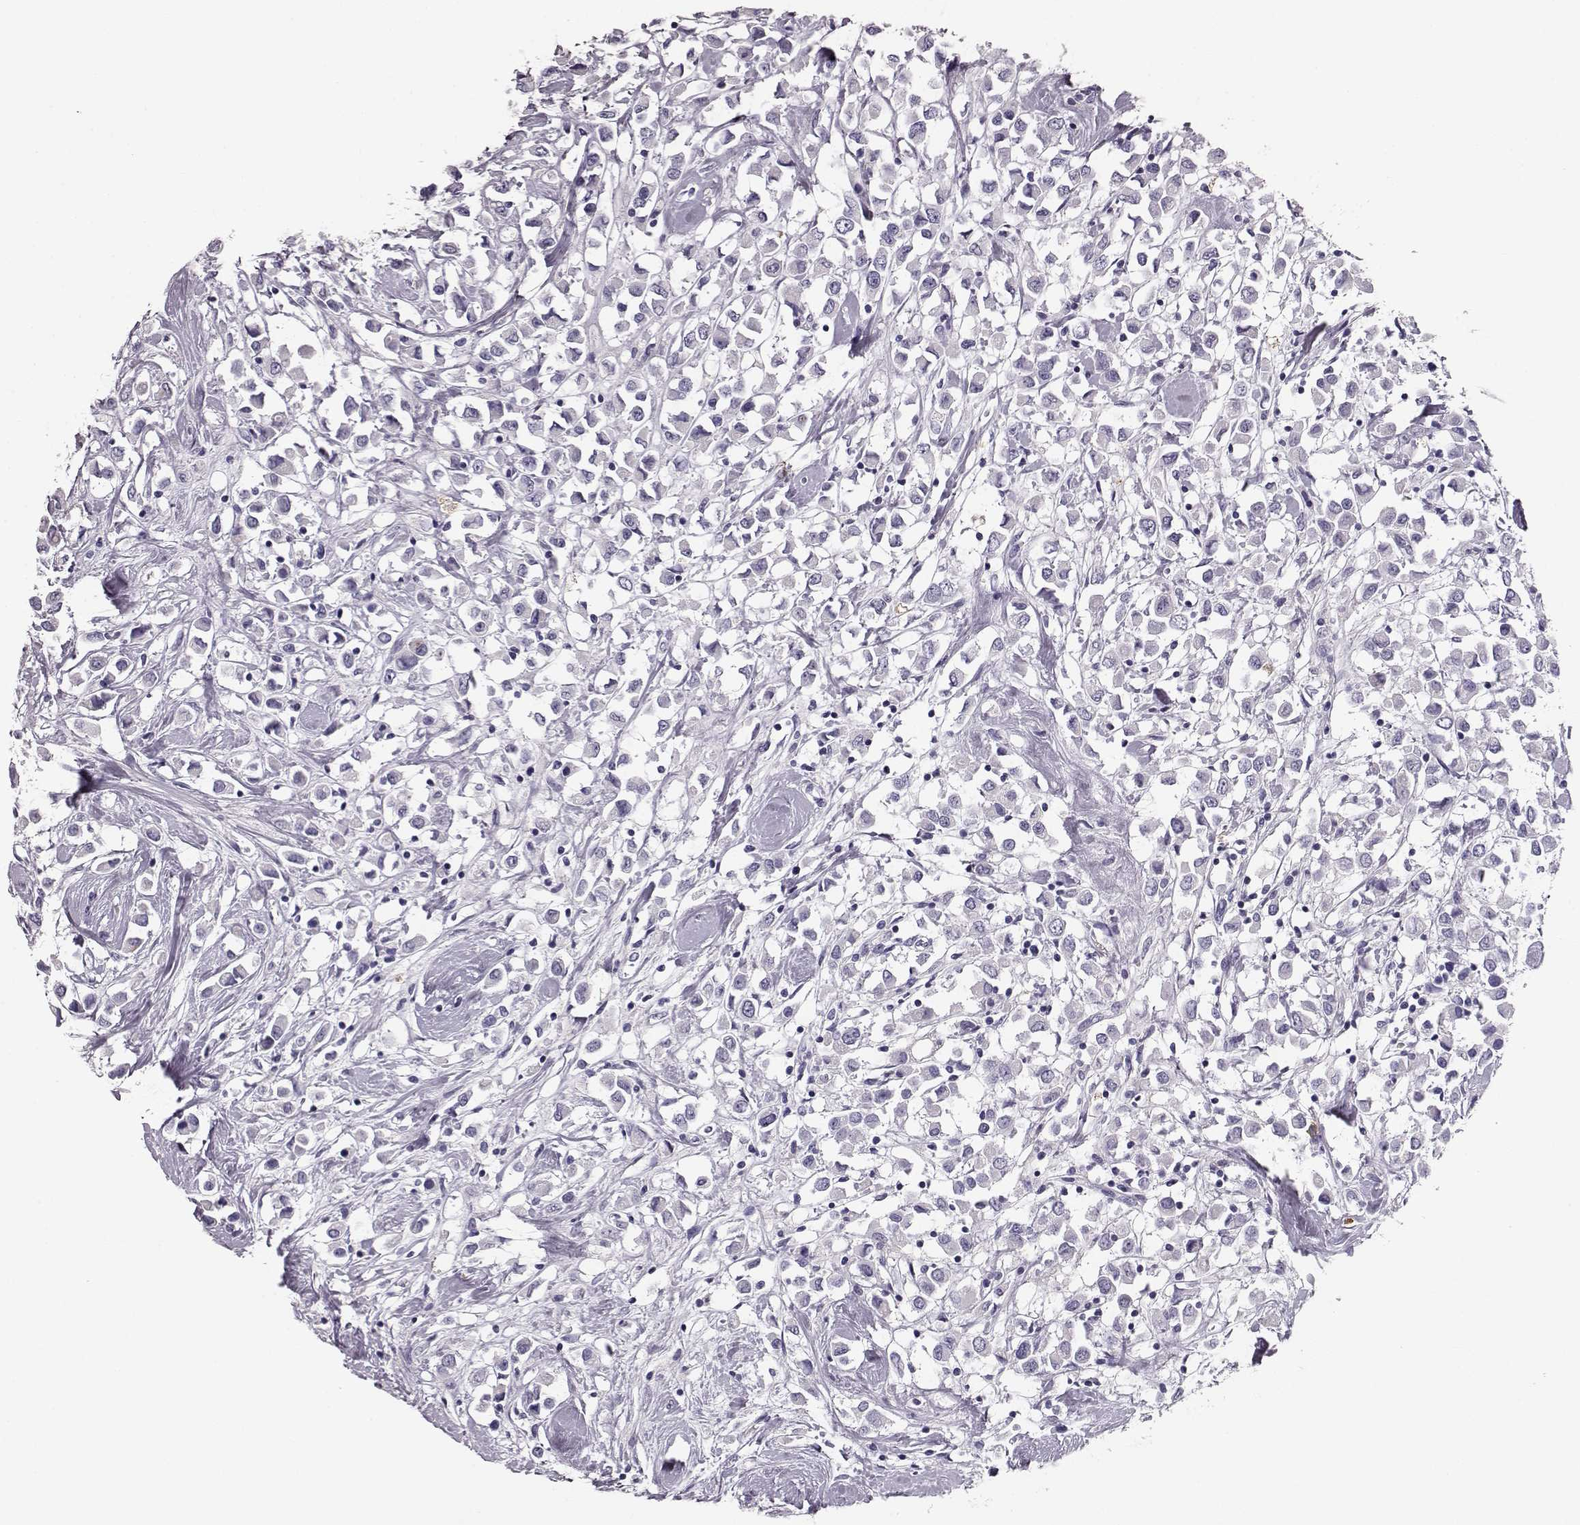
{"staining": {"intensity": "negative", "quantity": "none", "location": "none"}, "tissue": "breast cancer", "cell_type": "Tumor cells", "image_type": "cancer", "snomed": [{"axis": "morphology", "description": "Duct carcinoma"}, {"axis": "topography", "description": "Breast"}], "caption": "The micrograph shows no significant positivity in tumor cells of breast cancer.", "gene": "NPTXR", "patient": {"sex": "female", "age": 61}}